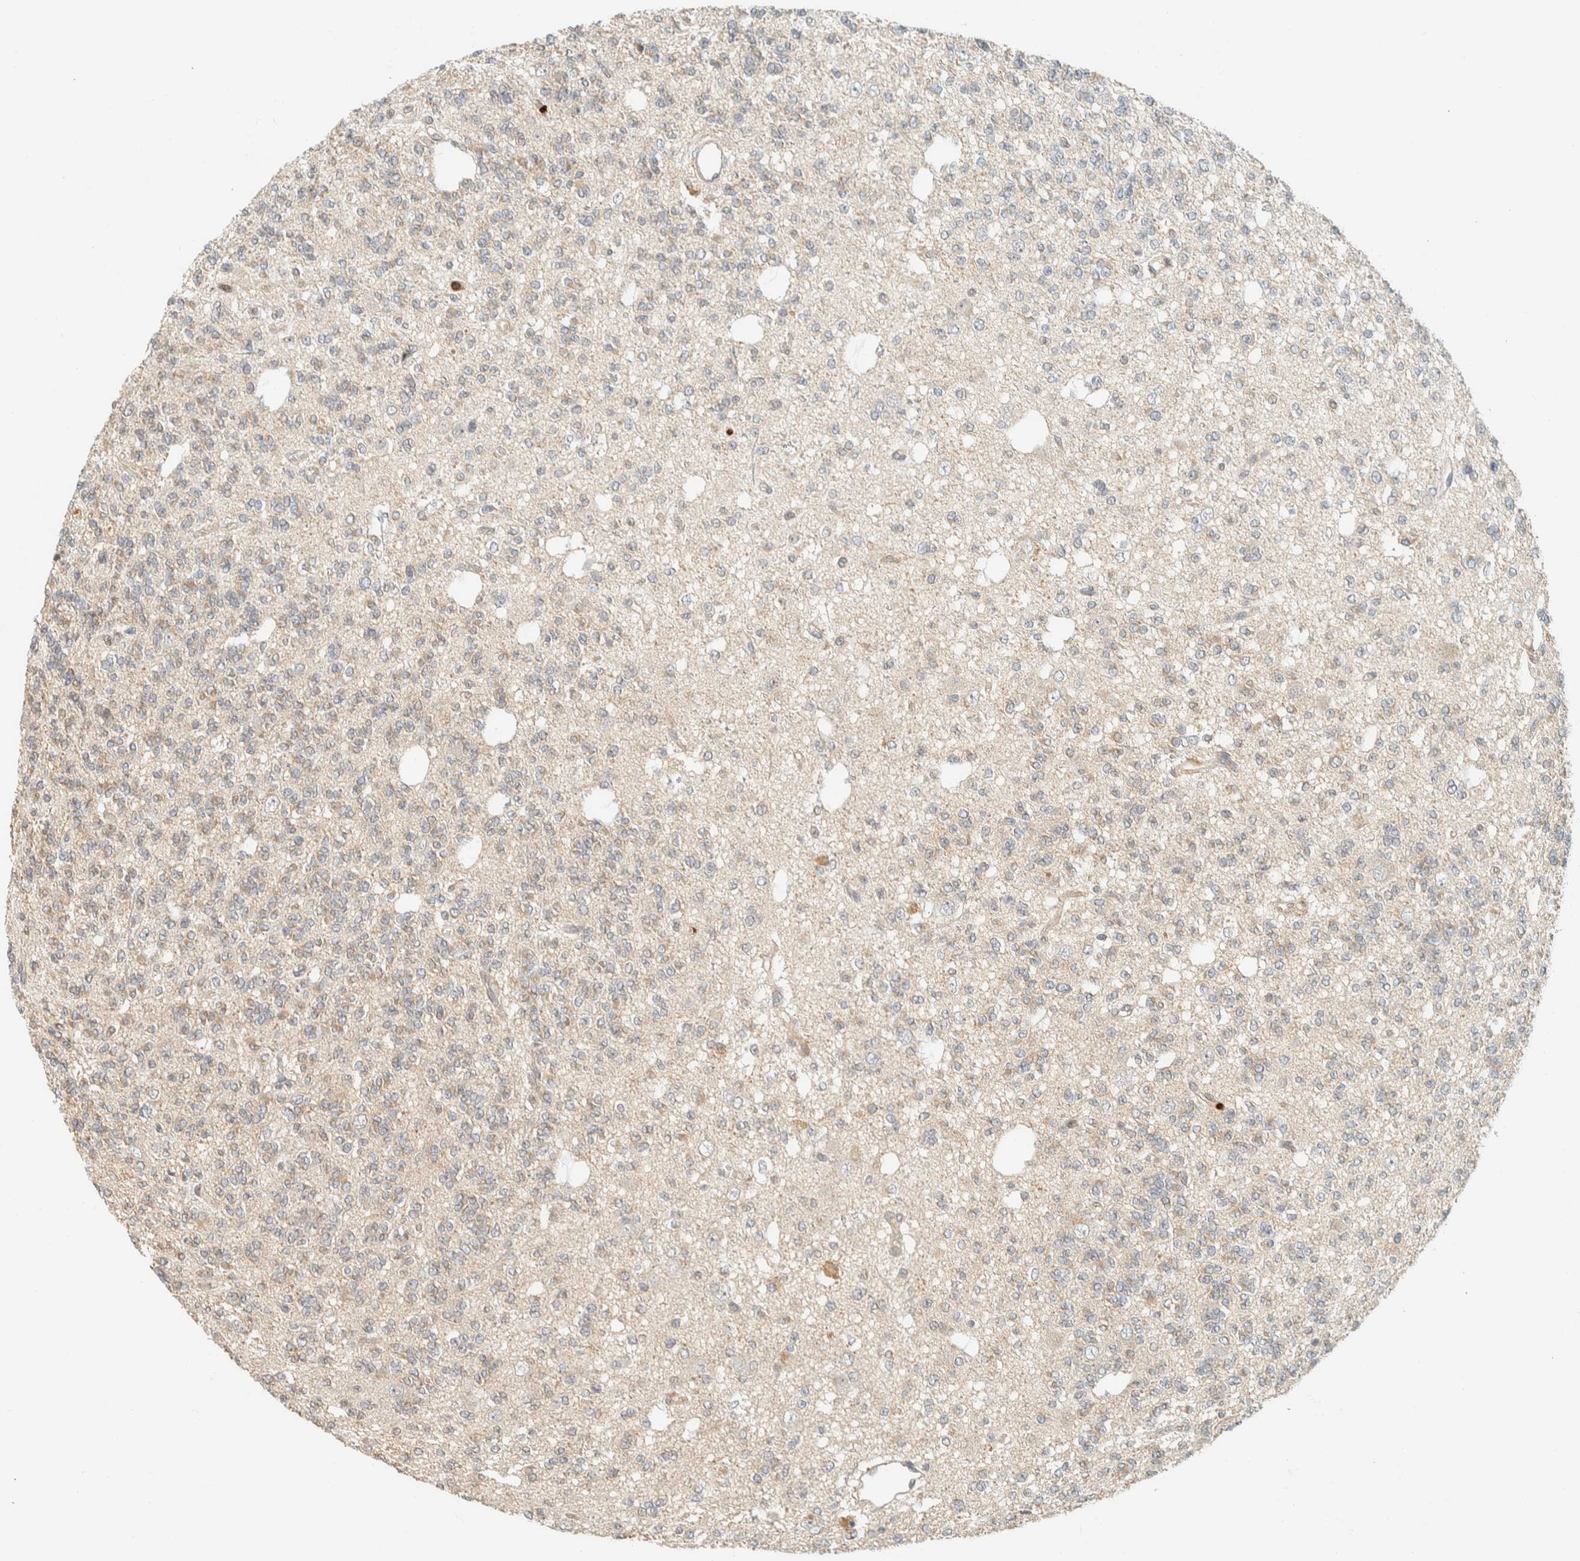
{"staining": {"intensity": "weak", "quantity": "25%-75%", "location": "cytoplasmic/membranous"}, "tissue": "glioma", "cell_type": "Tumor cells", "image_type": "cancer", "snomed": [{"axis": "morphology", "description": "Glioma, malignant, Low grade"}, {"axis": "topography", "description": "Brain"}], "caption": "Protein staining shows weak cytoplasmic/membranous expression in about 25%-75% of tumor cells in glioma. (DAB (3,3'-diaminobenzidine) IHC with brightfield microscopy, high magnification).", "gene": "CCDC171", "patient": {"sex": "male", "age": 38}}